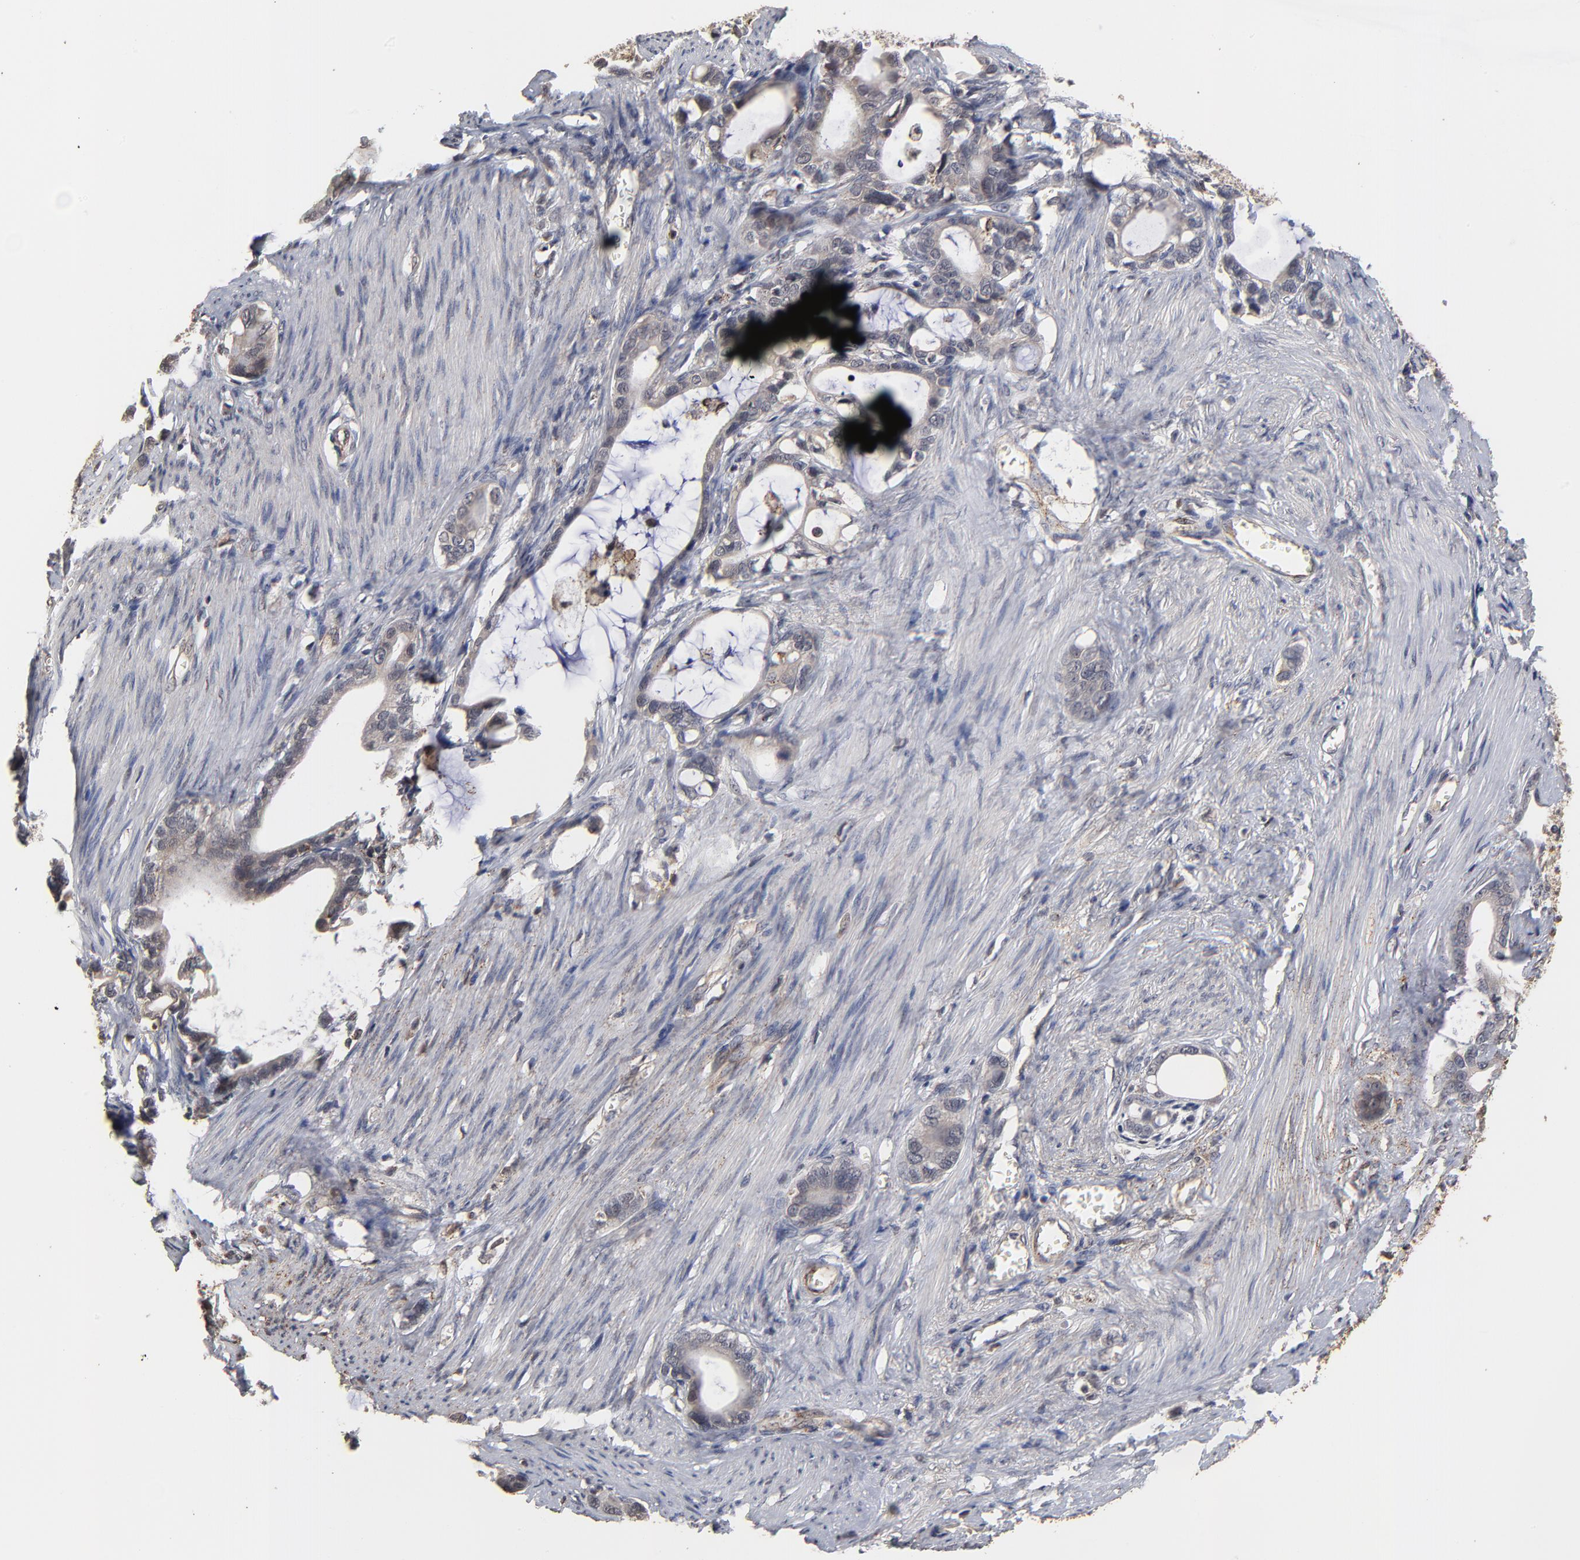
{"staining": {"intensity": "weak", "quantity": "<25%", "location": "cytoplasmic/membranous"}, "tissue": "stomach cancer", "cell_type": "Tumor cells", "image_type": "cancer", "snomed": [{"axis": "morphology", "description": "Adenocarcinoma, NOS"}, {"axis": "topography", "description": "Stomach"}], "caption": "High magnification brightfield microscopy of stomach adenocarcinoma stained with DAB (brown) and counterstained with hematoxylin (blue): tumor cells show no significant expression.", "gene": "ASB8", "patient": {"sex": "female", "age": 75}}